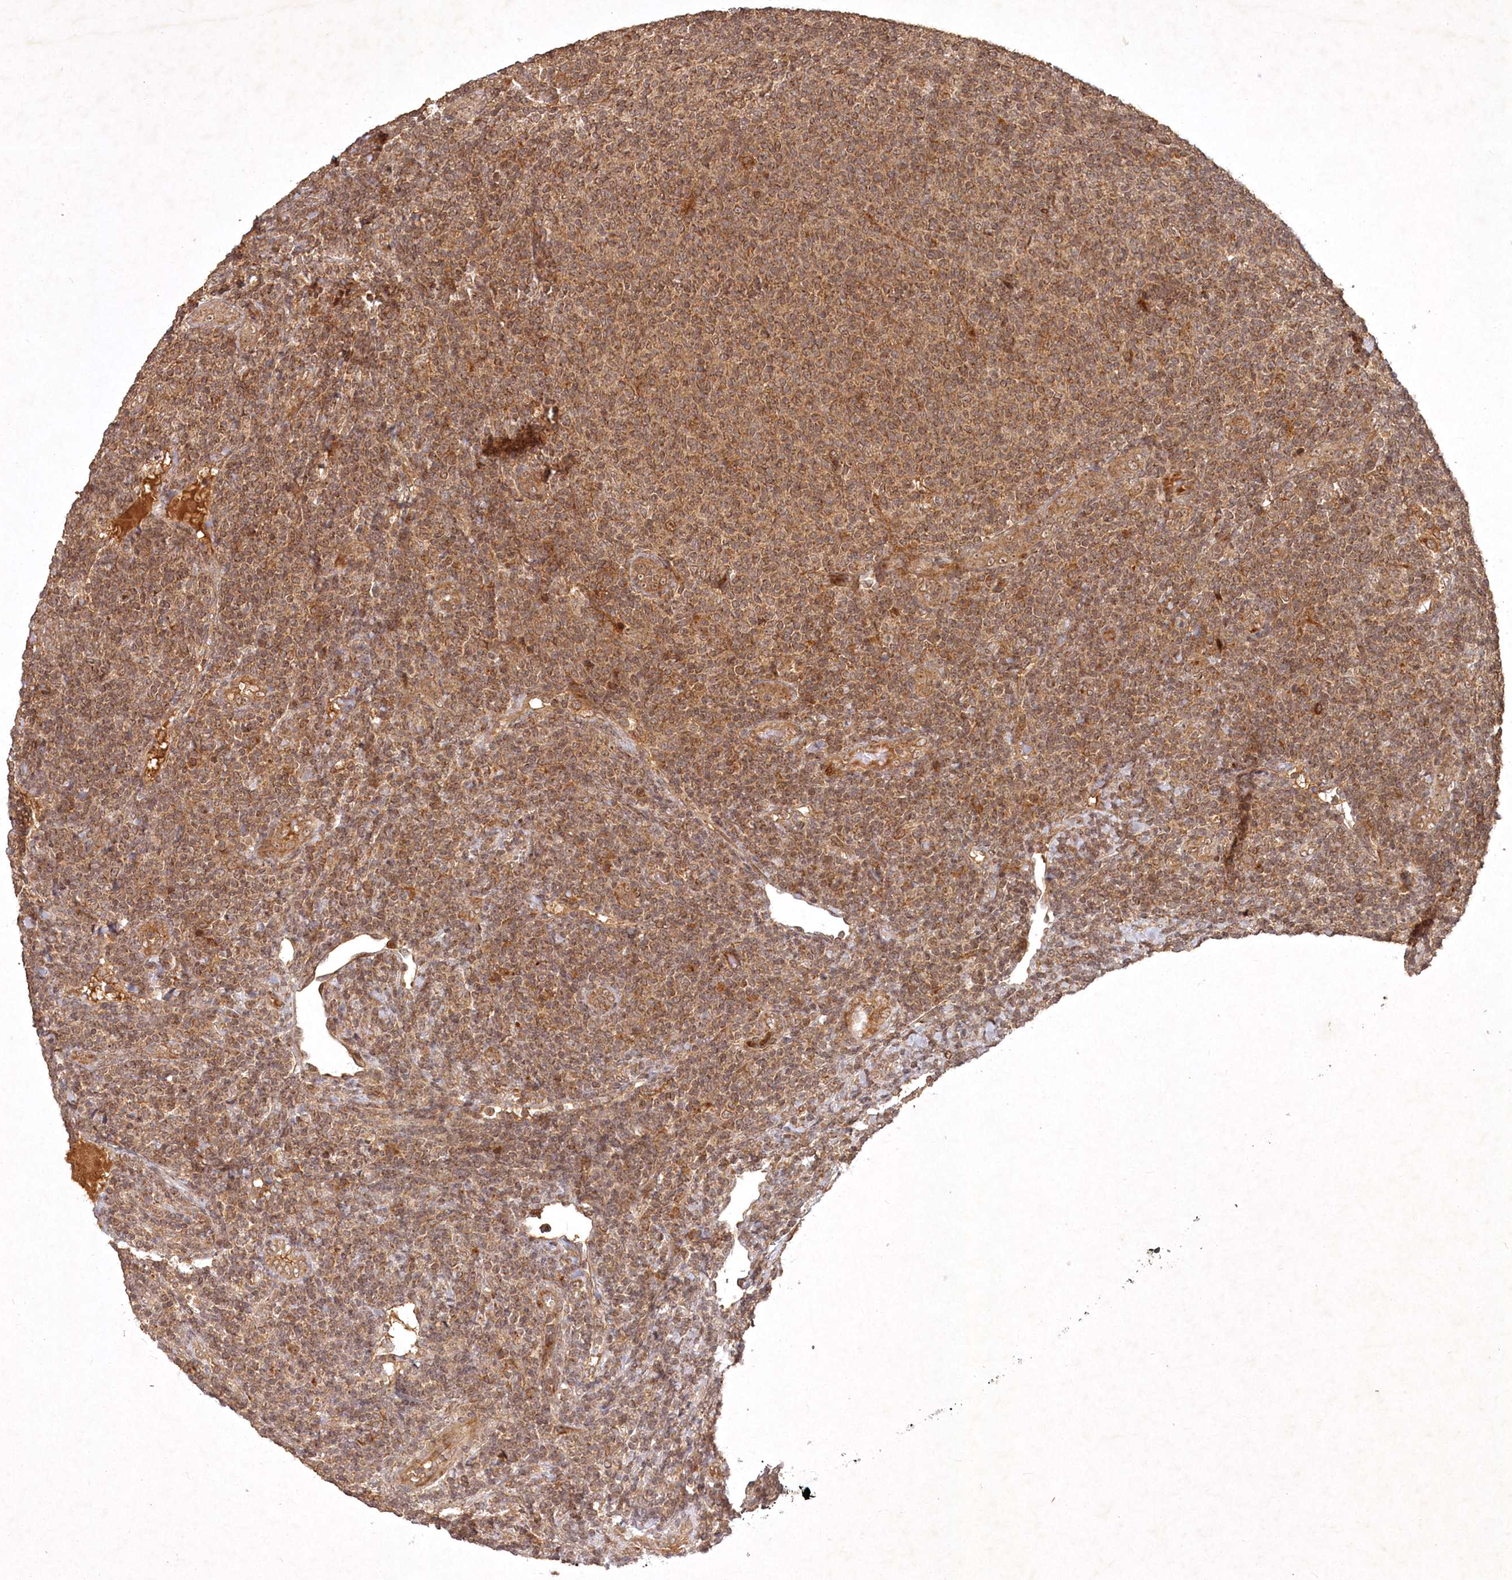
{"staining": {"intensity": "moderate", "quantity": ">75%", "location": "cytoplasmic/membranous"}, "tissue": "lymphoma", "cell_type": "Tumor cells", "image_type": "cancer", "snomed": [{"axis": "morphology", "description": "Malignant lymphoma, non-Hodgkin's type, Low grade"}, {"axis": "topography", "description": "Lymph node"}], "caption": "Protein staining of low-grade malignant lymphoma, non-Hodgkin's type tissue demonstrates moderate cytoplasmic/membranous expression in approximately >75% of tumor cells. The protein of interest is shown in brown color, while the nuclei are stained blue.", "gene": "UNC93A", "patient": {"sex": "male", "age": 66}}